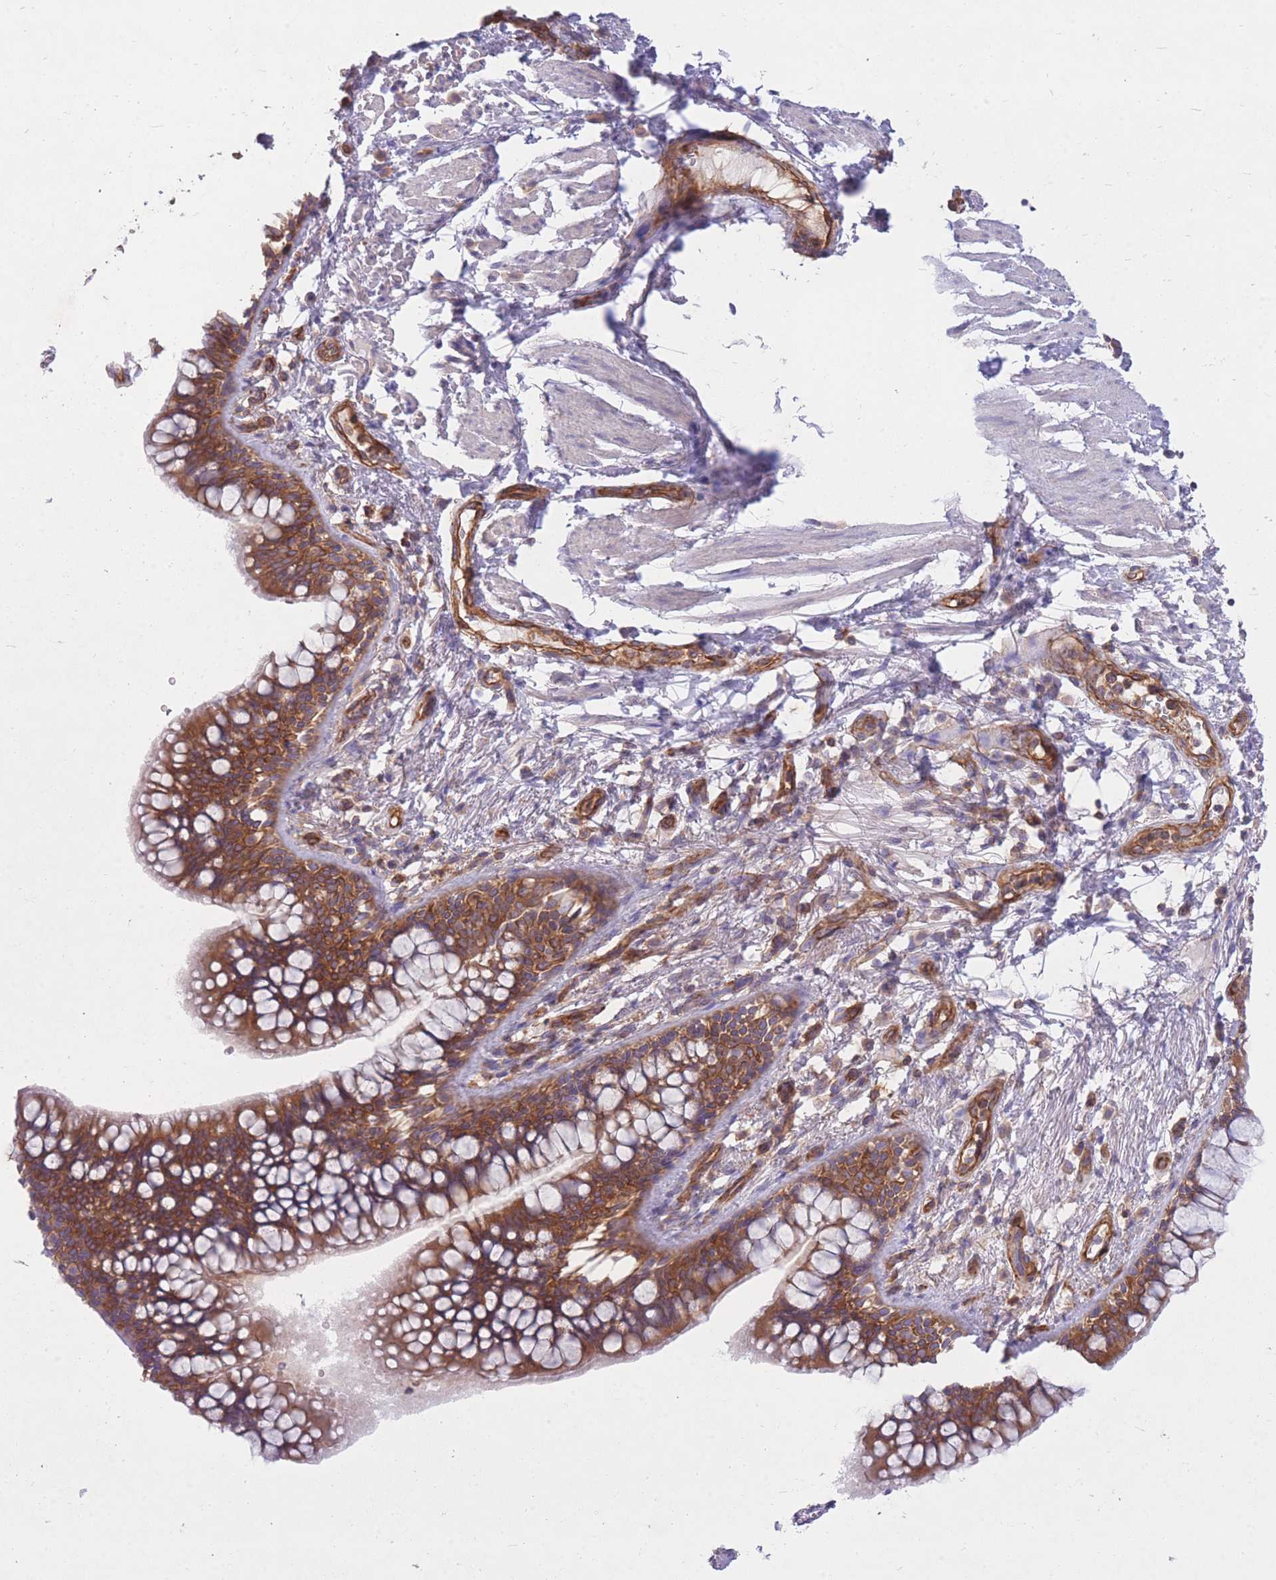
{"staining": {"intensity": "moderate", "quantity": ">75%", "location": "cytoplasmic/membranous"}, "tissue": "bronchus", "cell_type": "Respiratory epithelial cells", "image_type": "normal", "snomed": [{"axis": "morphology", "description": "Normal tissue, NOS"}, {"axis": "morphology", "description": "Neoplasm, uncertain whether benign or malignant"}, {"axis": "topography", "description": "Bronchus"}, {"axis": "topography", "description": "Lung"}], "caption": "Immunohistochemical staining of unremarkable bronchus demonstrates moderate cytoplasmic/membranous protein expression in about >75% of respiratory epithelial cells.", "gene": "GGA1", "patient": {"sex": "male", "age": 55}}